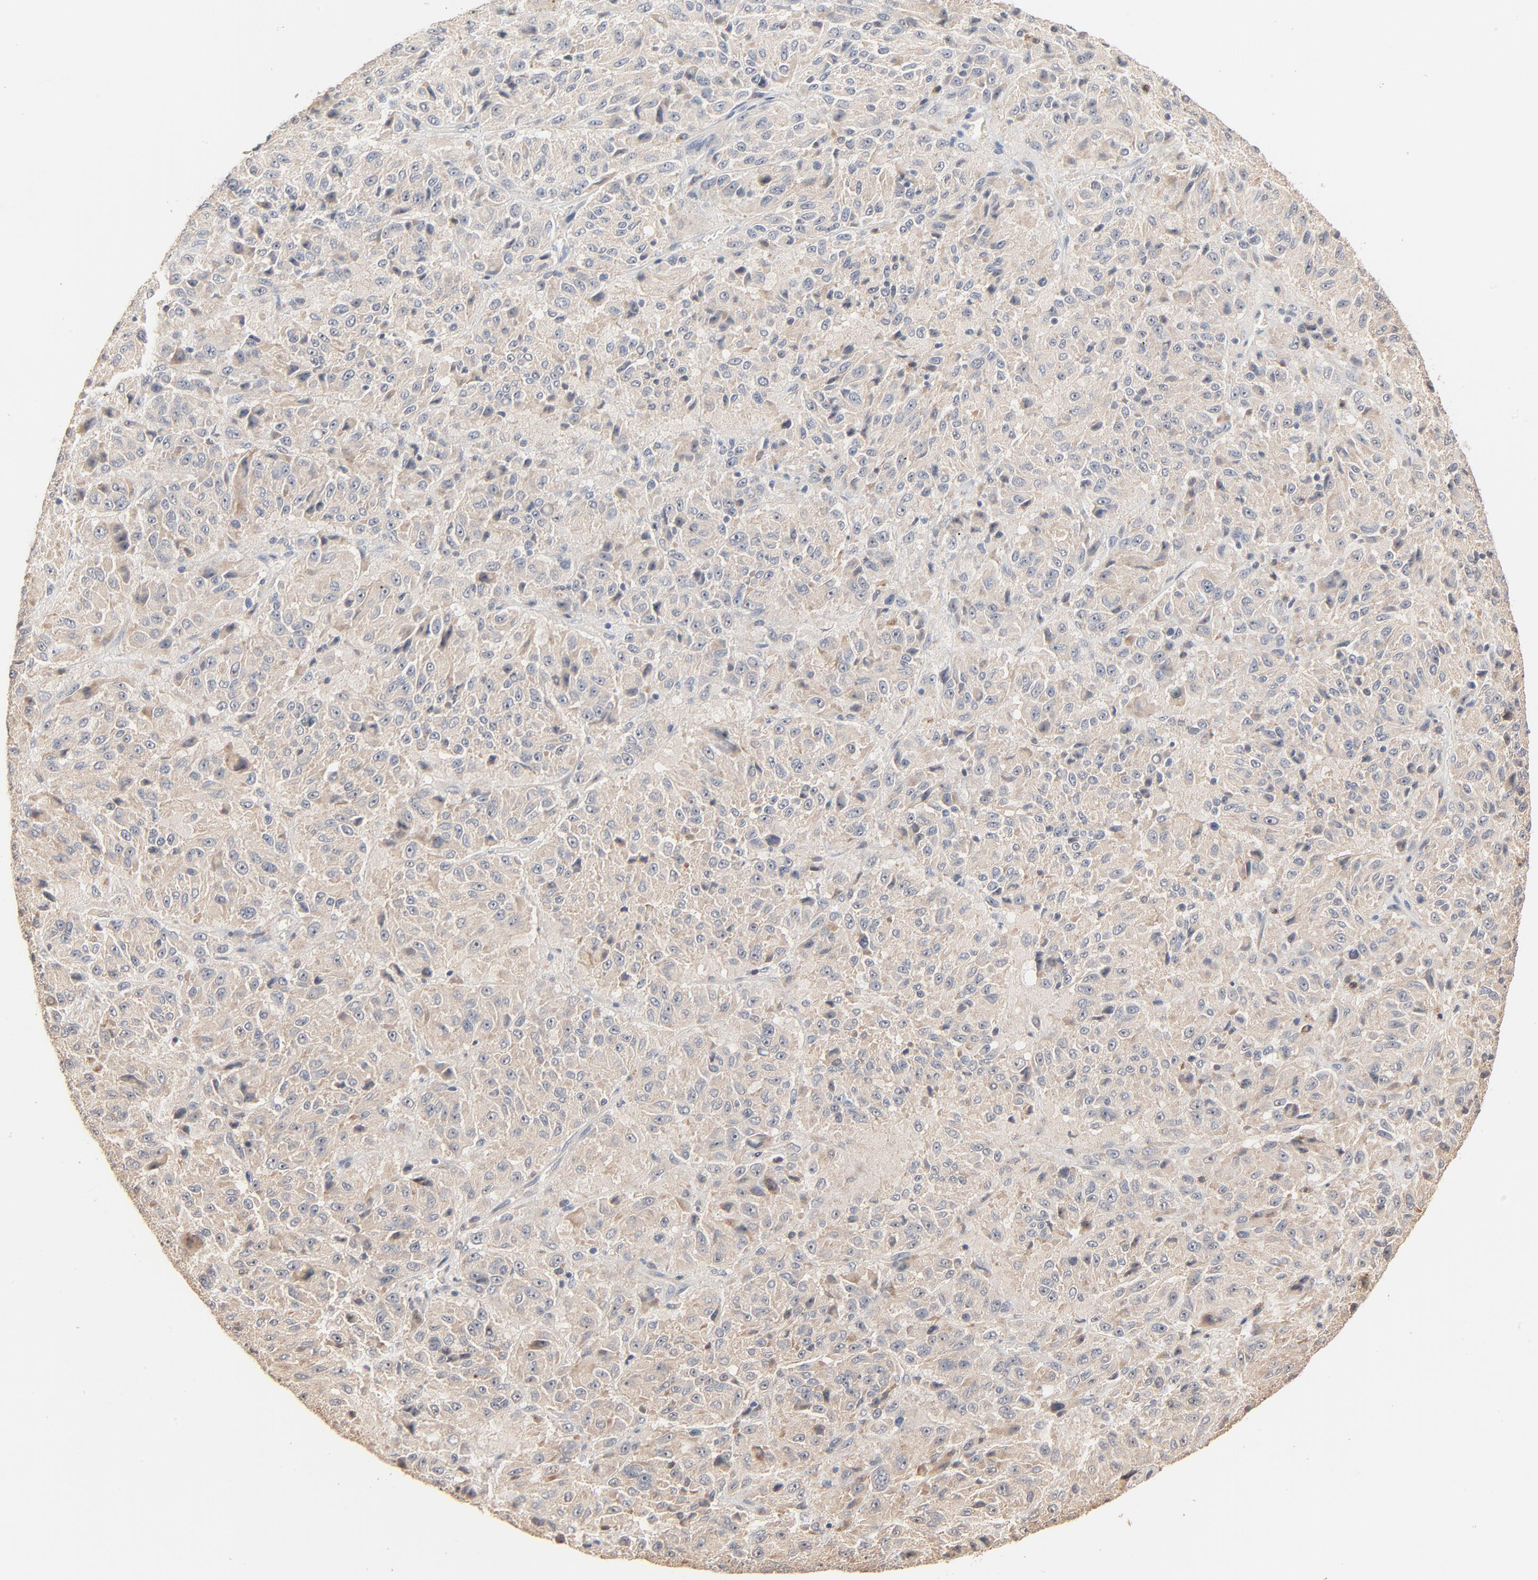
{"staining": {"intensity": "weak", "quantity": ">75%", "location": "cytoplasmic/membranous"}, "tissue": "melanoma", "cell_type": "Tumor cells", "image_type": "cancer", "snomed": [{"axis": "morphology", "description": "Malignant melanoma, Metastatic site"}, {"axis": "topography", "description": "Lung"}], "caption": "Melanoma was stained to show a protein in brown. There is low levels of weak cytoplasmic/membranous positivity in about >75% of tumor cells.", "gene": "ZDHHC8", "patient": {"sex": "male", "age": 64}}